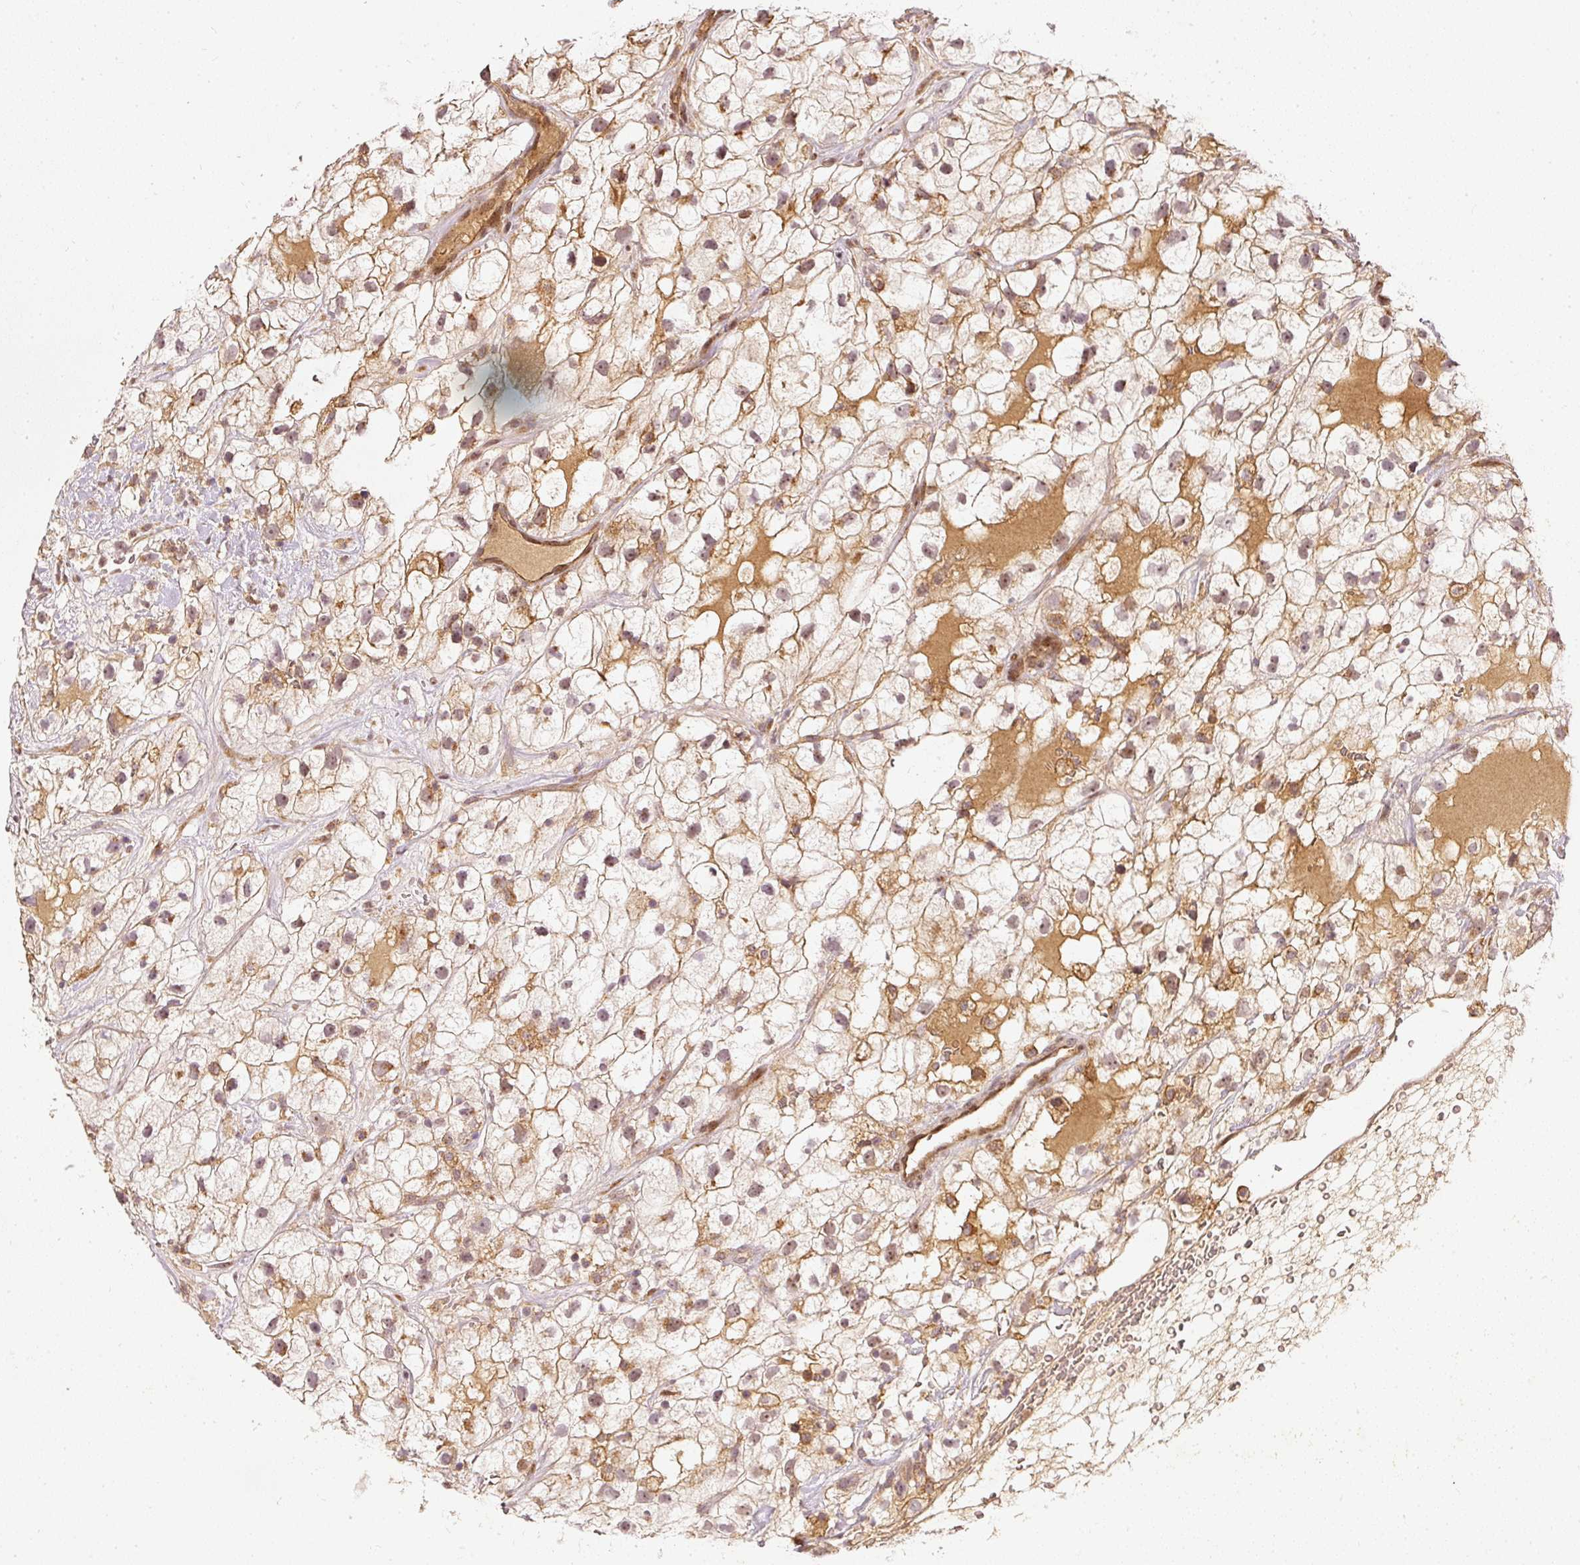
{"staining": {"intensity": "weak", "quantity": "25%-75%", "location": "cytoplasmic/membranous"}, "tissue": "renal cancer", "cell_type": "Tumor cells", "image_type": "cancer", "snomed": [{"axis": "morphology", "description": "Adenocarcinoma, NOS"}, {"axis": "topography", "description": "Kidney"}], "caption": "Human renal adenocarcinoma stained with a protein marker demonstrates weak staining in tumor cells.", "gene": "ZNF580", "patient": {"sex": "male", "age": 59}}